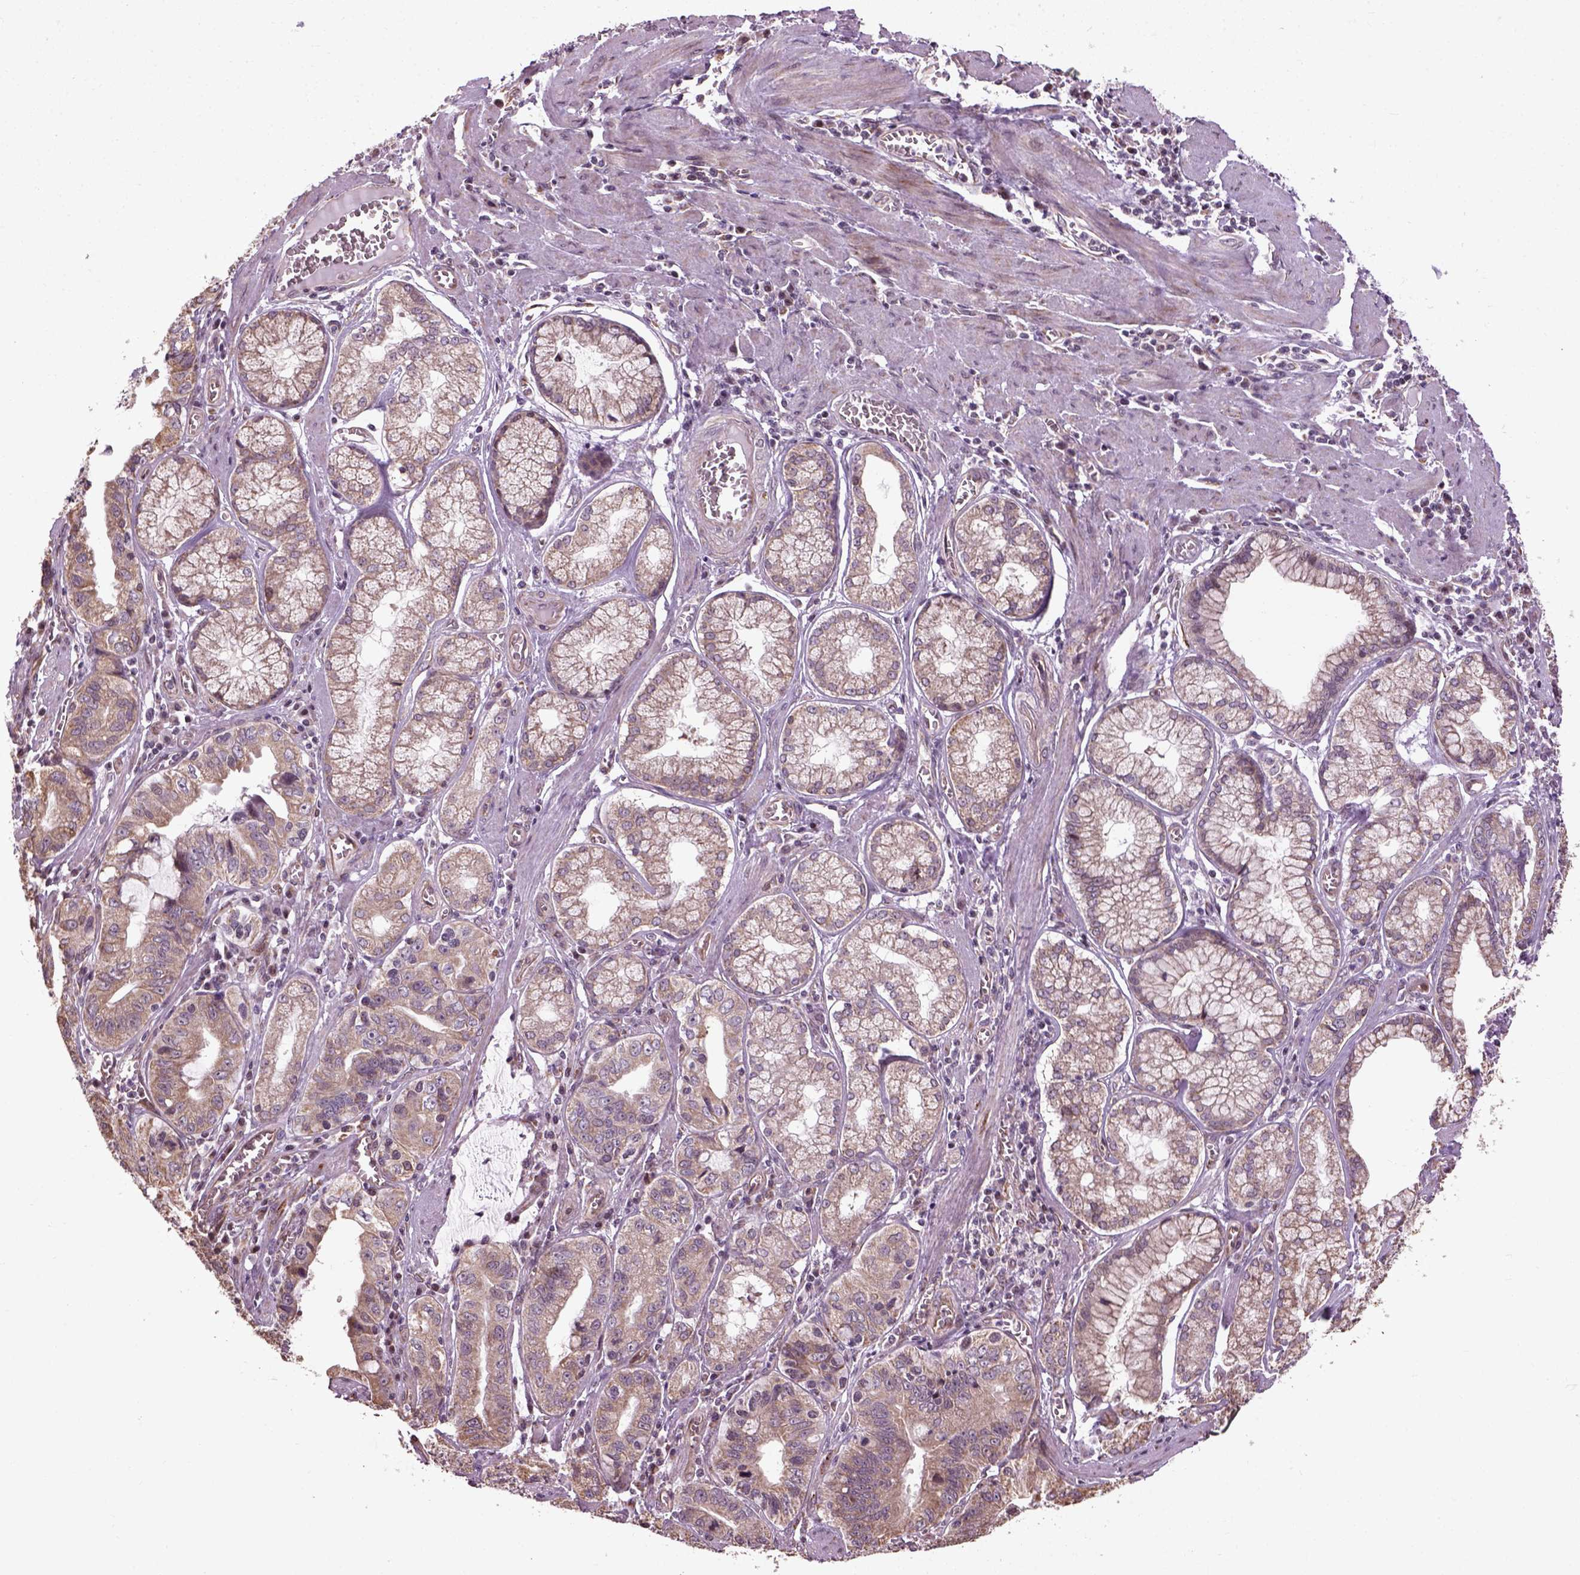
{"staining": {"intensity": "weak", "quantity": ">75%", "location": "cytoplasmic/membranous"}, "tissue": "stomach cancer", "cell_type": "Tumor cells", "image_type": "cancer", "snomed": [{"axis": "morphology", "description": "Adenocarcinoma, NOS"}, {"axis": "topography", "description": "Stomach, lower"}], "caption": "About >75% of tumor cells in stomach cancer (adenocarcinoma) exhibit weak cytoplasmic/membranous protein positivity as visualized by brown immunohistochemical staining.", "gene": "XK", "patient": {"sex": "female", "age": 76}}